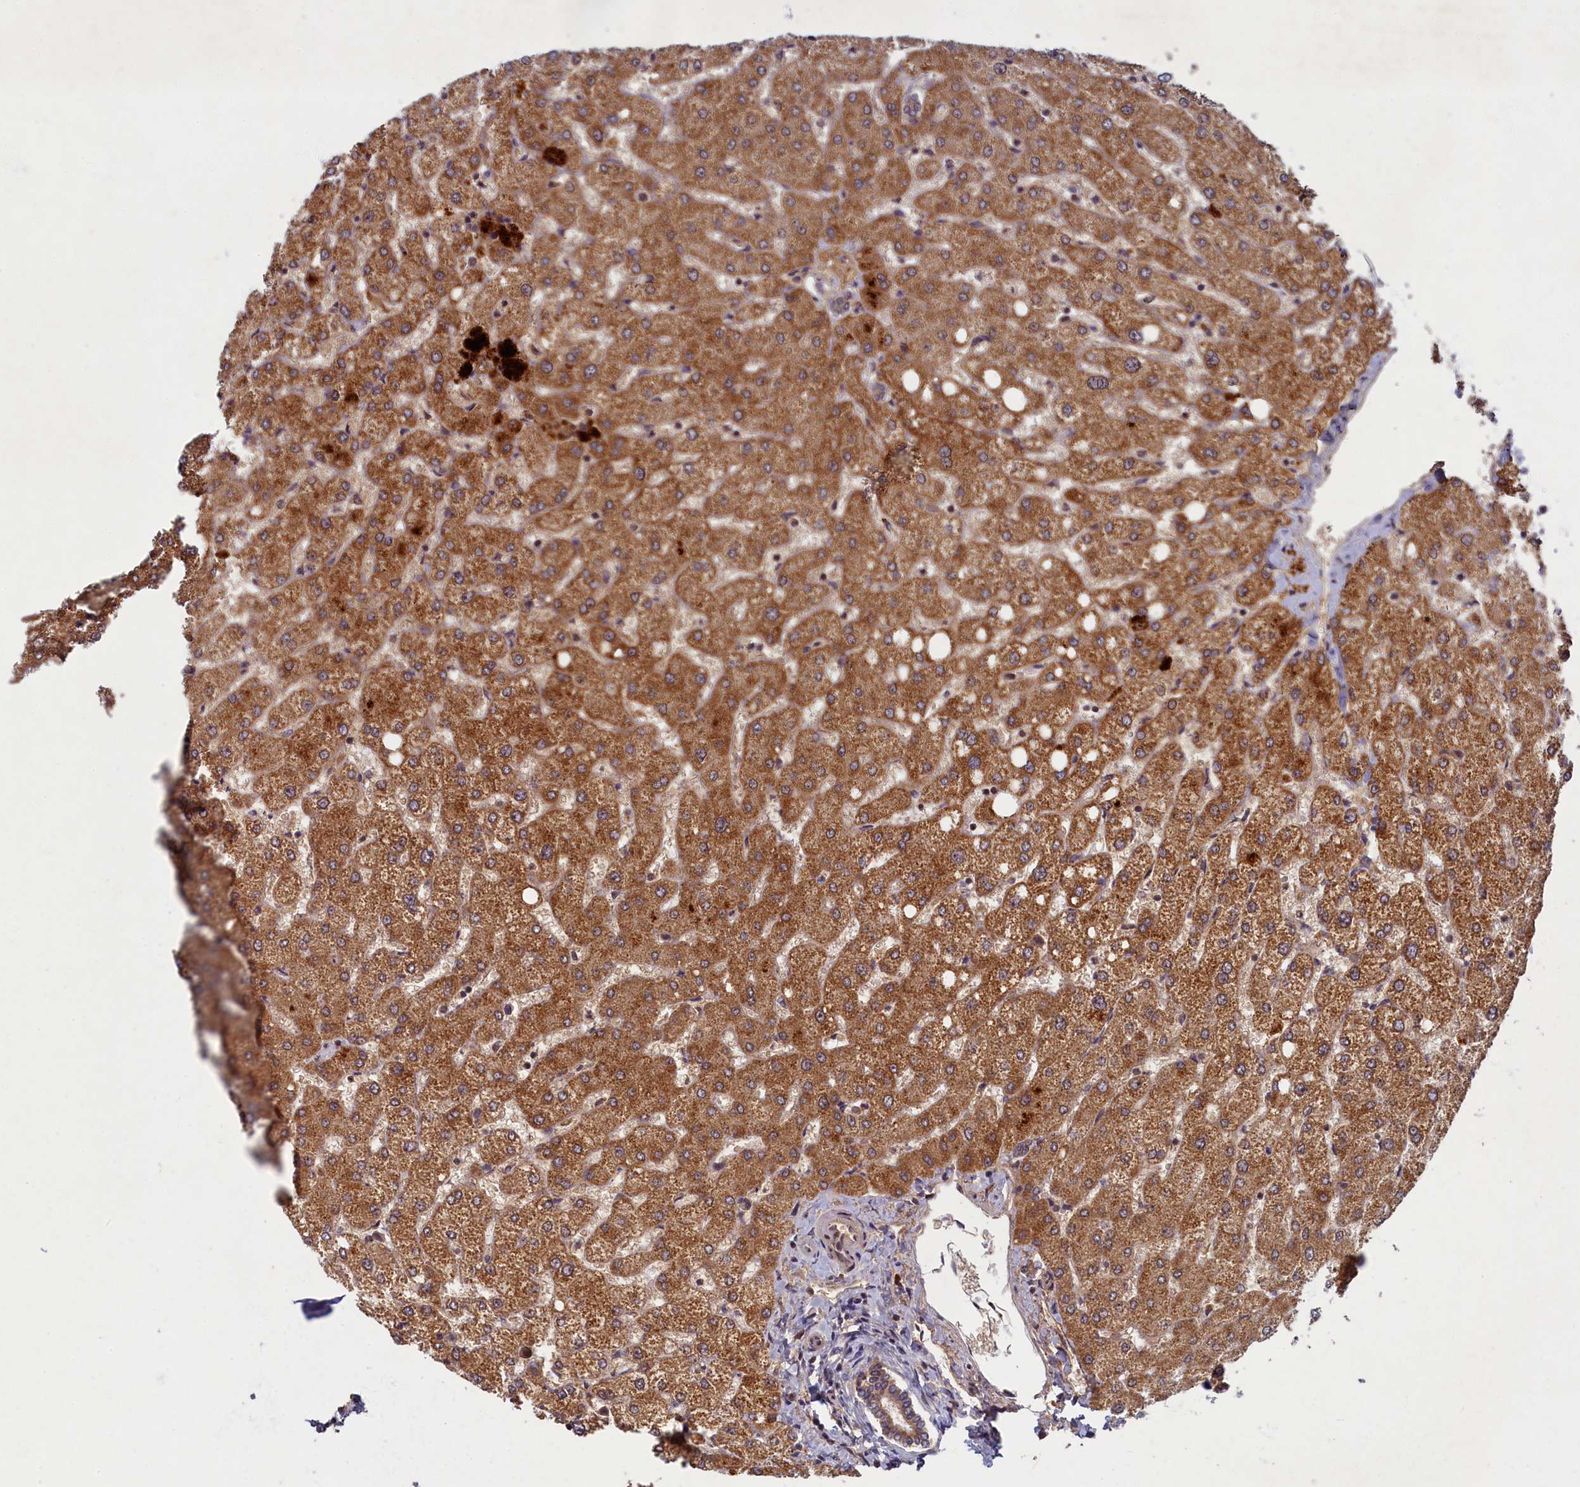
{"staining": {"intensity": "weak", "quantity": ">75%", "location": "cytoplasmic/membranous"}, "tissue": "liver", "cell_type": "Cholangiocytes", "image_type": "normal", "snomed": [{"axis": "morphology", "description": "Normal tissue, NOS"}, {"axis": "topography", "description": "Liver"}], "caption": "Cholangiocytes reveal low levels of weak cytoplasmic/membranous staining in approximately >75% of cells in normal liver.", "gene": "BICD1", "patient": {"sex": "female", "age": 54}}